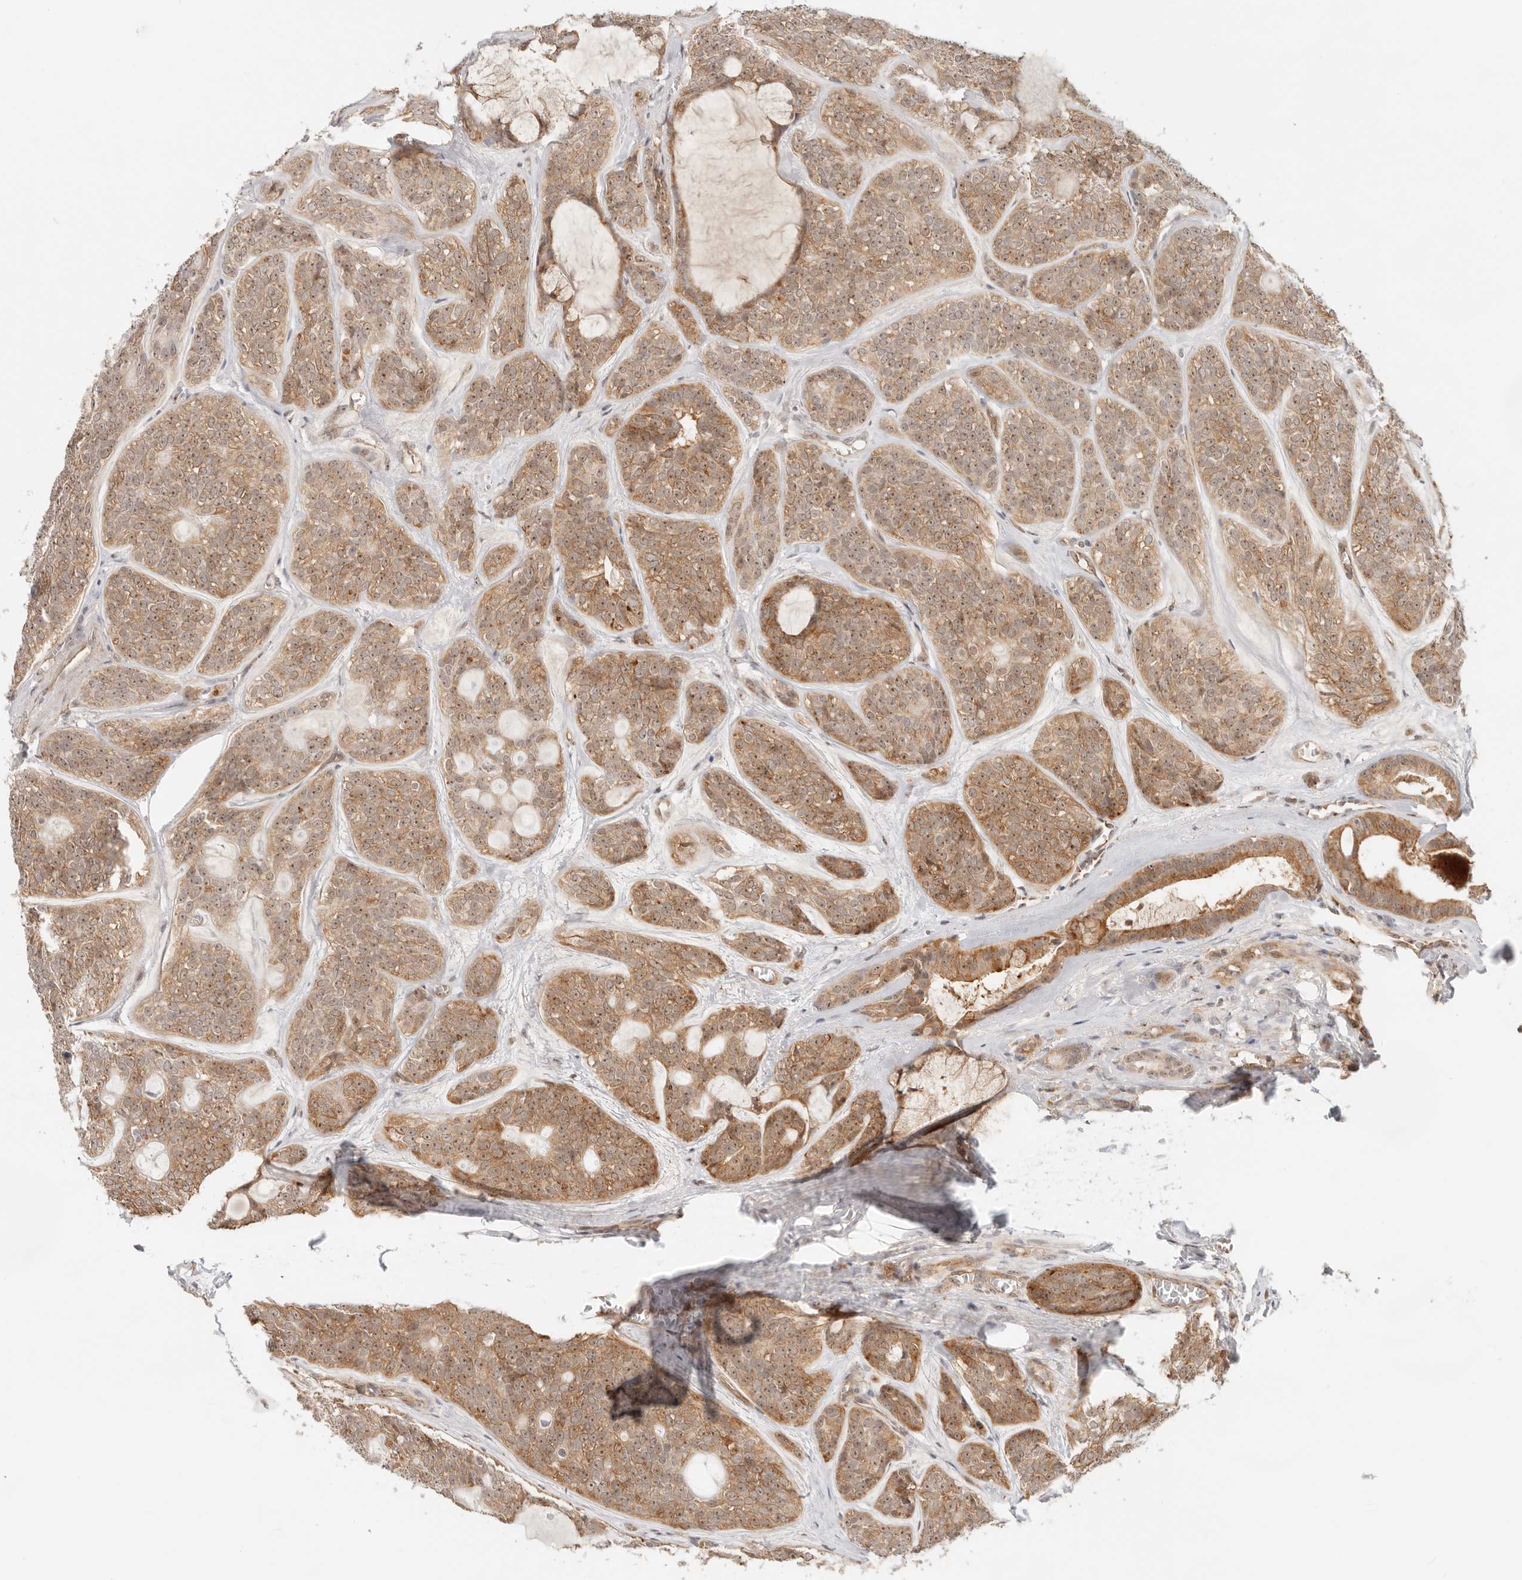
{"staining": {"intensity": "moderate", "quantity": ">75%", "location": "cytoplasmic/membranous,nuclear"}, "tissue": "head and neck cancer", "cell_type": "Tumor cells", "image_type": "cancer", "snomed": [{"axis": "morphology", "description": "Adenocarcinoma, NOS"}, {"axis": "topography", "description": "Head-Neck"}], "caption": "Immunohistochemistry (IHC) of head and neck cancer (adenocarcinoma) shows medium levels of moderate cytoplasmic/membranous and nuclear staining in about >75% of tumor cells. The staining was performed using DAB, with brown indicating positive protein expression. Nuclei are stained blue with hematoxylin.", "gene": "HEXD", "patient": {"sex": "male", "age": 66}}